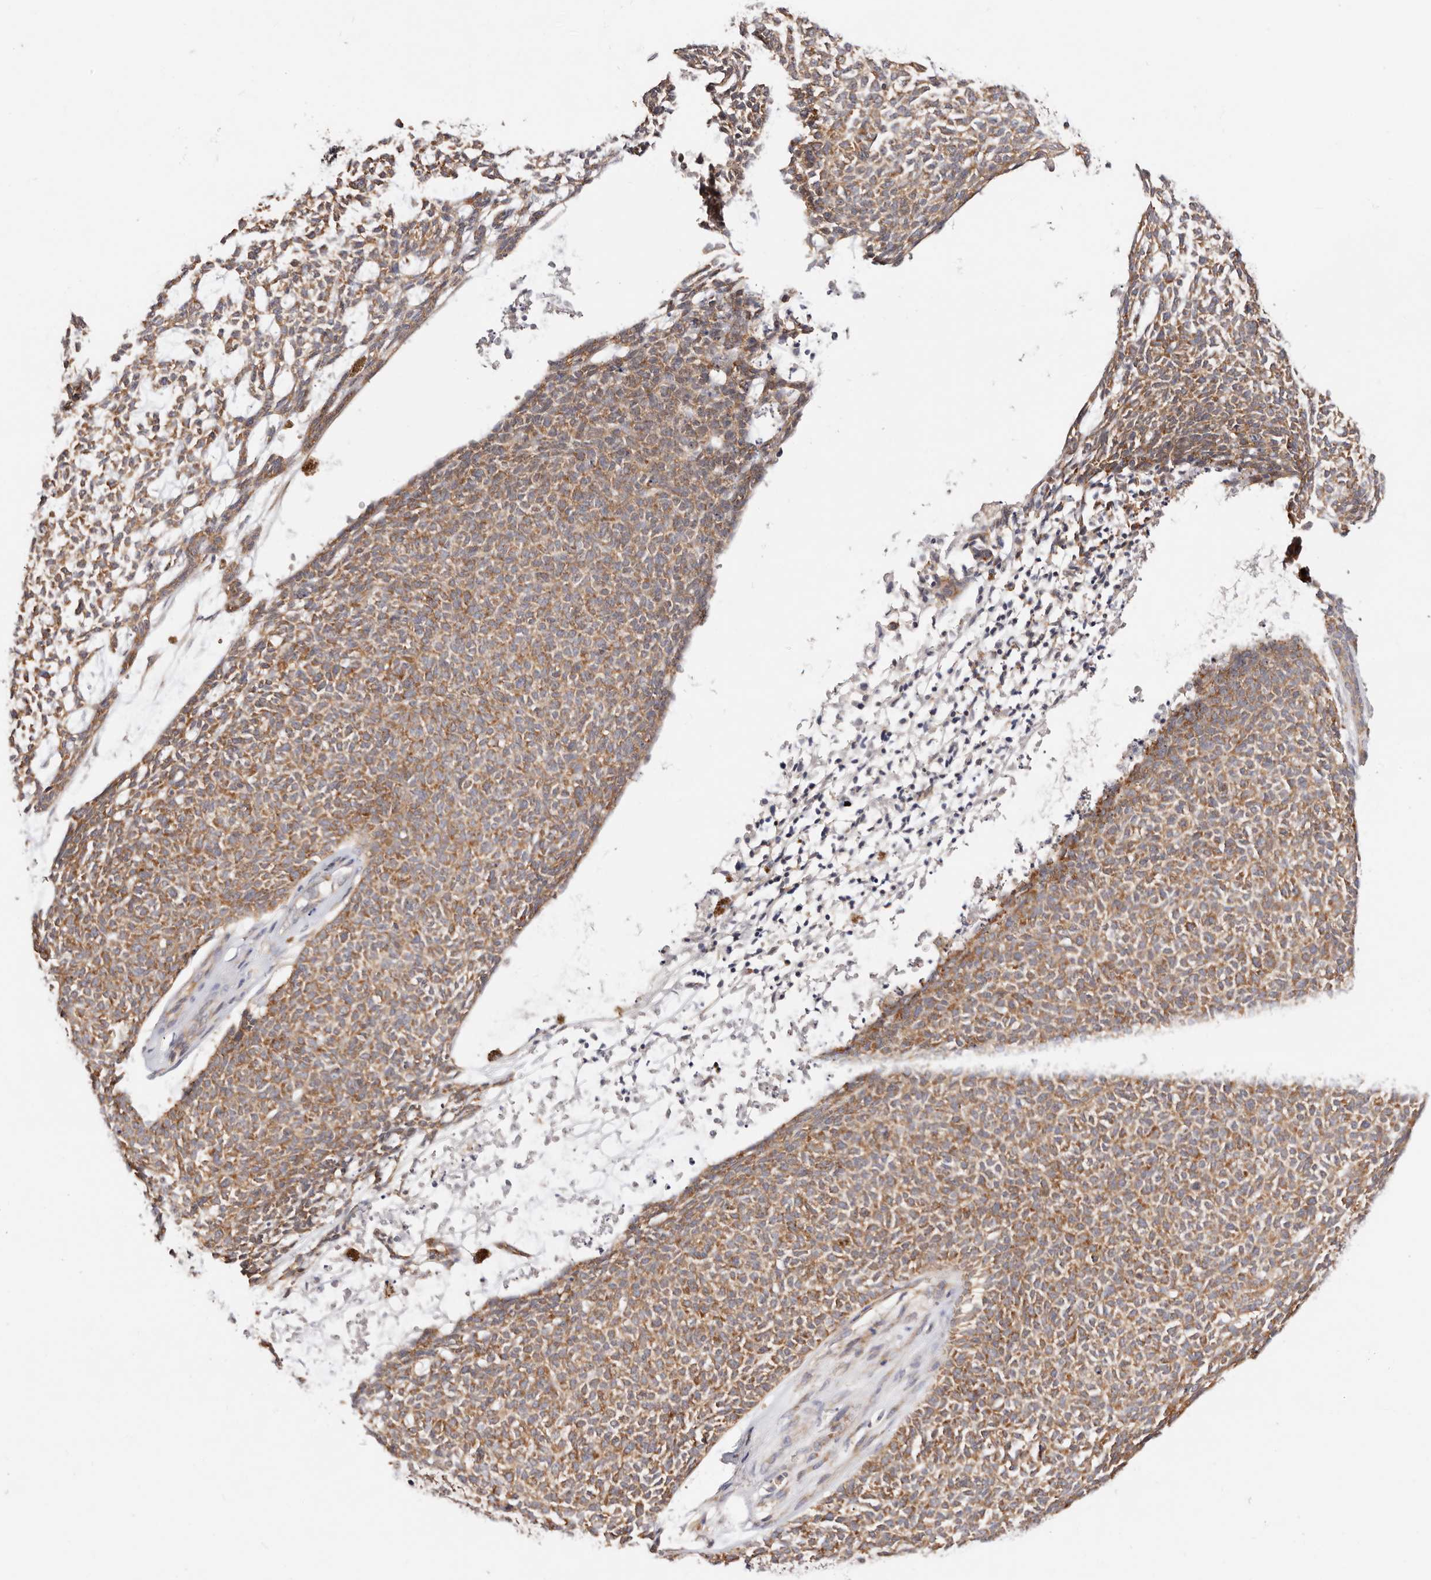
{"staining": {"intensity": "moderate", "quantity": ">75%", "location": "cytoplasmic/membranous"}, "tissue": "skin cancer", "cell_type": "Tumor cells", "image_type": "cancer", "snomed": [{"axis": "morphology", "description": "Basal cell carcinoma"}, {"axis": "topography", "description": "Skin"}], "caption": "DAB immunohistochemical staining of basal cell carcinoma (skin) displays moderate cytoplasmic/membranous protein expression in about >75% of tumor cells.", "gene": "GNA13", "patient": {"sex": "female", "age": 84}}